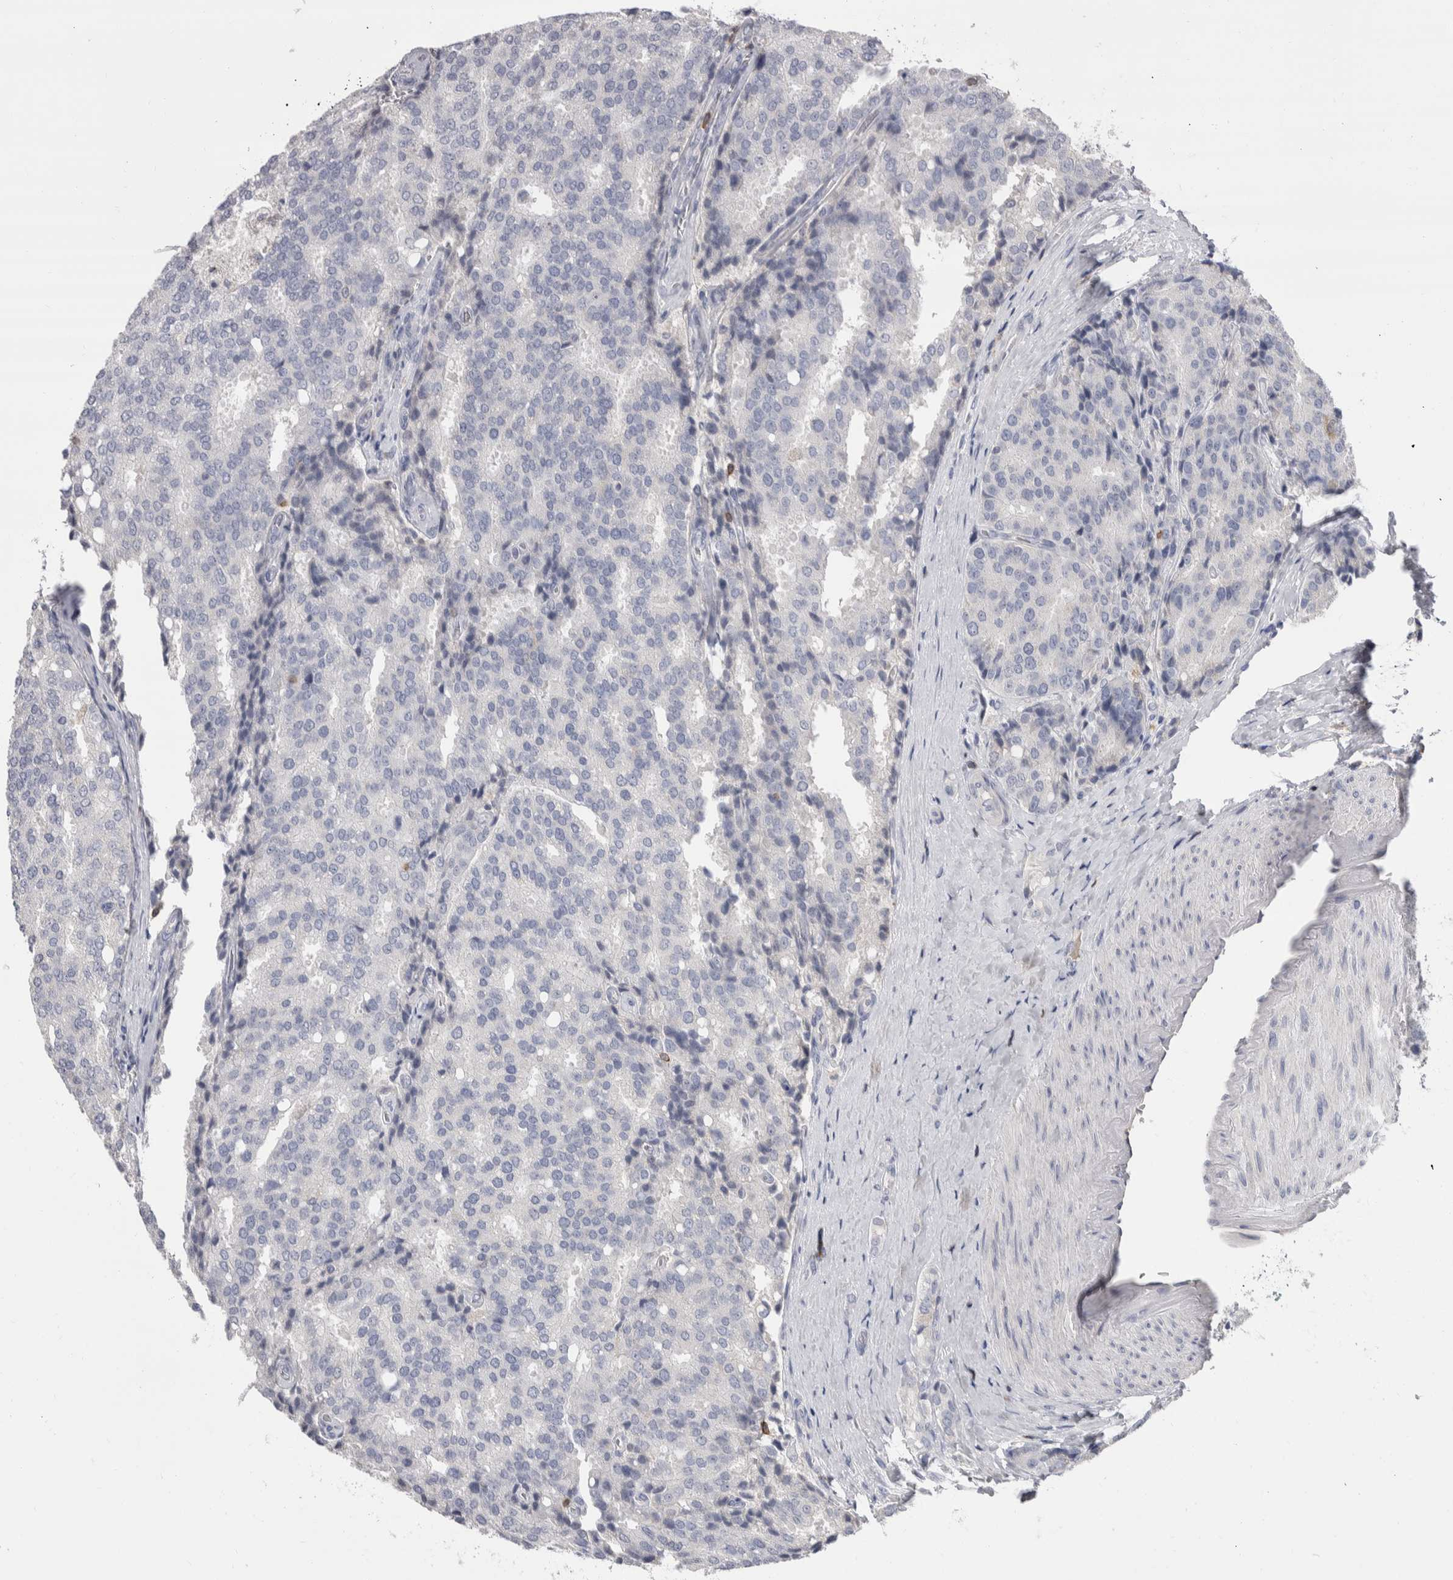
{"staining": {"intensity": "negative", "quantity": "none", "location": "none"}, "tissue": "prostate cancer", "cell_type": "Tumor cells", "image_type": "cancer", "snomed": [{"axis": "morphology", "description": "Adenocarcinoma, High grade"}, {"axis": "topography", "description": "Prostate"}], "caption": "Human prostate cancer (adenocarcinoma (high-grade)) stained for a protein using immunohistochemistry demonstrates no expression in tumor cells.", "gene": "CEP295NL", "patient": {"sex": "male", "age": 50}}